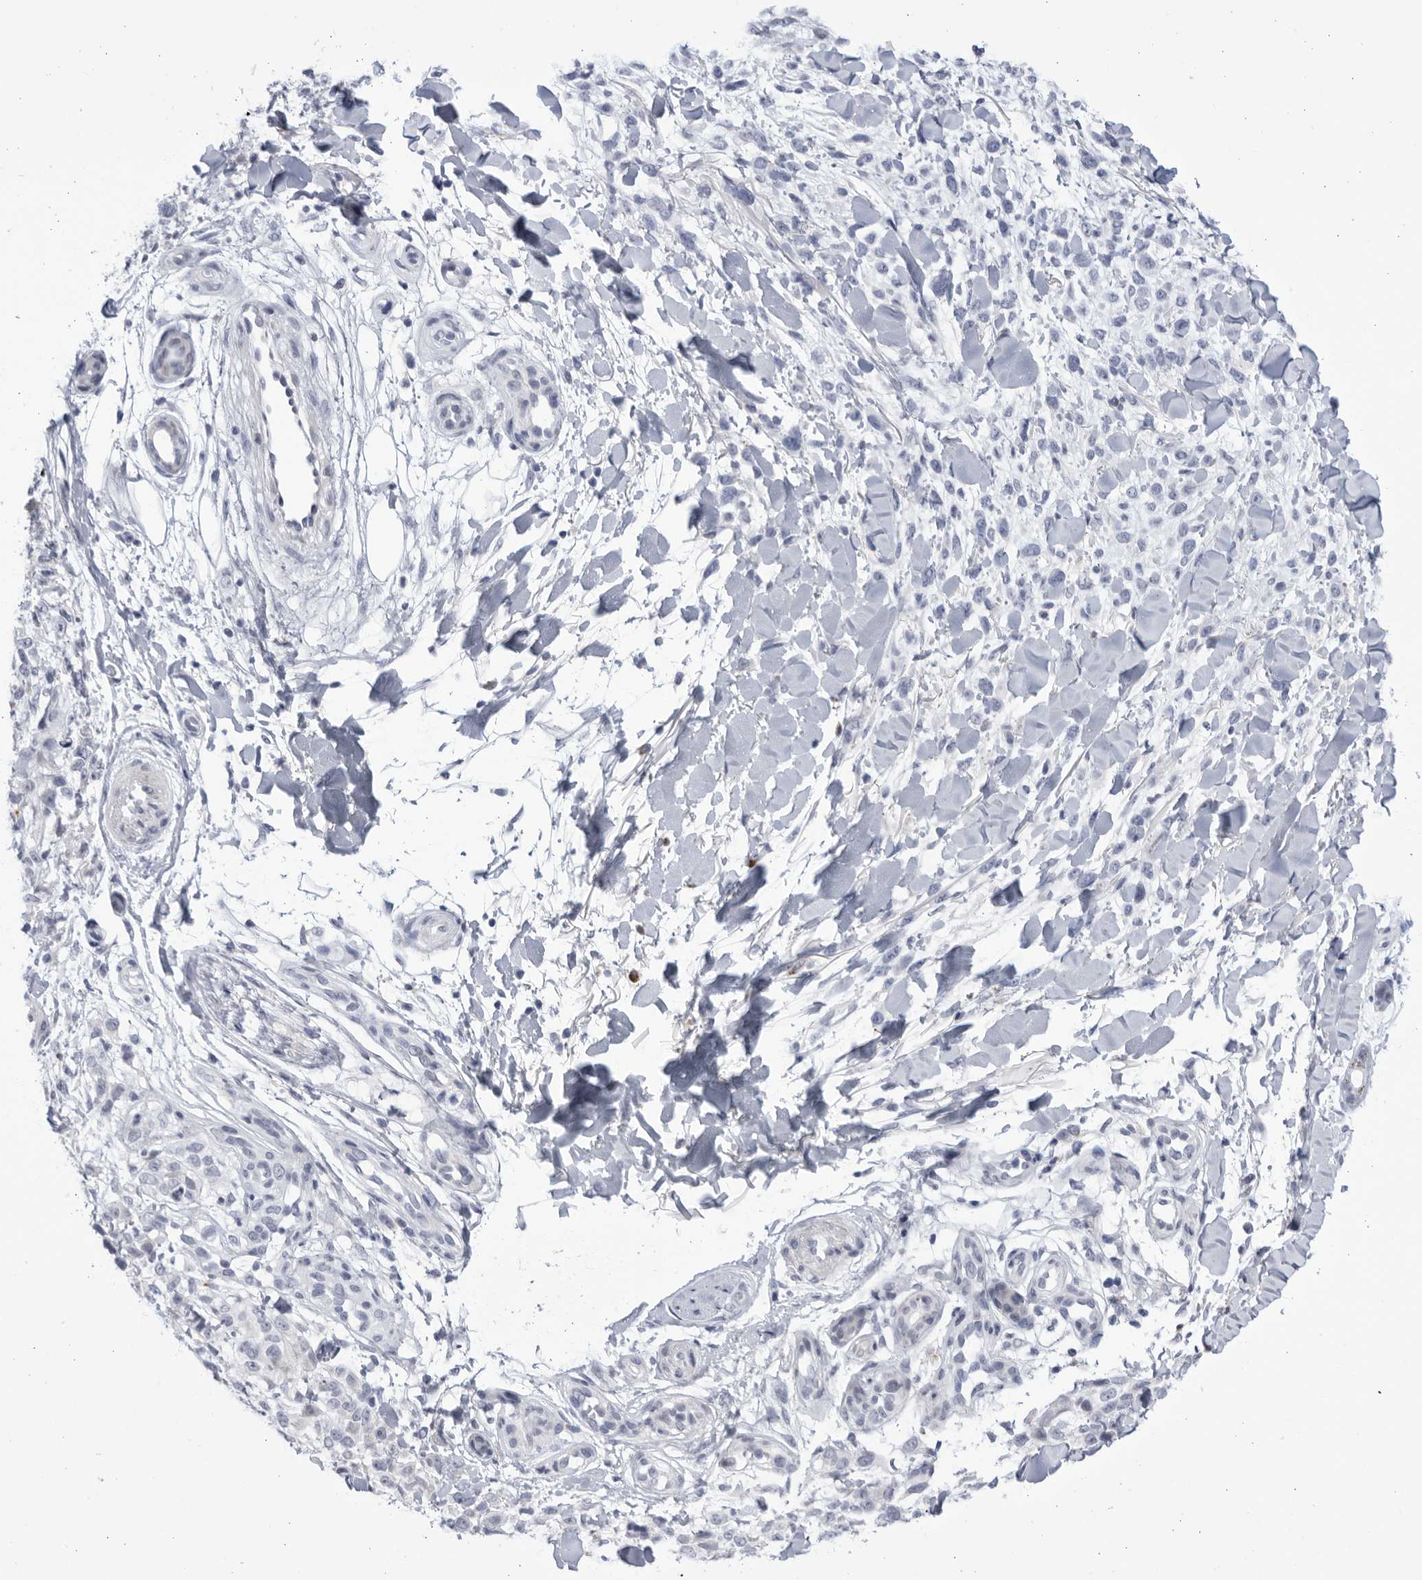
{"staining": {"intensity": "negative", "quantity": "none", "location": "none"}, "tissue": "melanoma", "cell_type": "Tumor cells", "image_type": "cancer", "snomed": [{"axis": "morphology", "description": "Malignant melanoma, Metastatic site"}, {"axis": "topography", "description": "Skin"}], "caption": "Melanoma was stained to show a protein in brown. There is no significant positivity in tumor cells.", "gene": "CCDC181", "patient": {"sex": "female", "age": 72}}